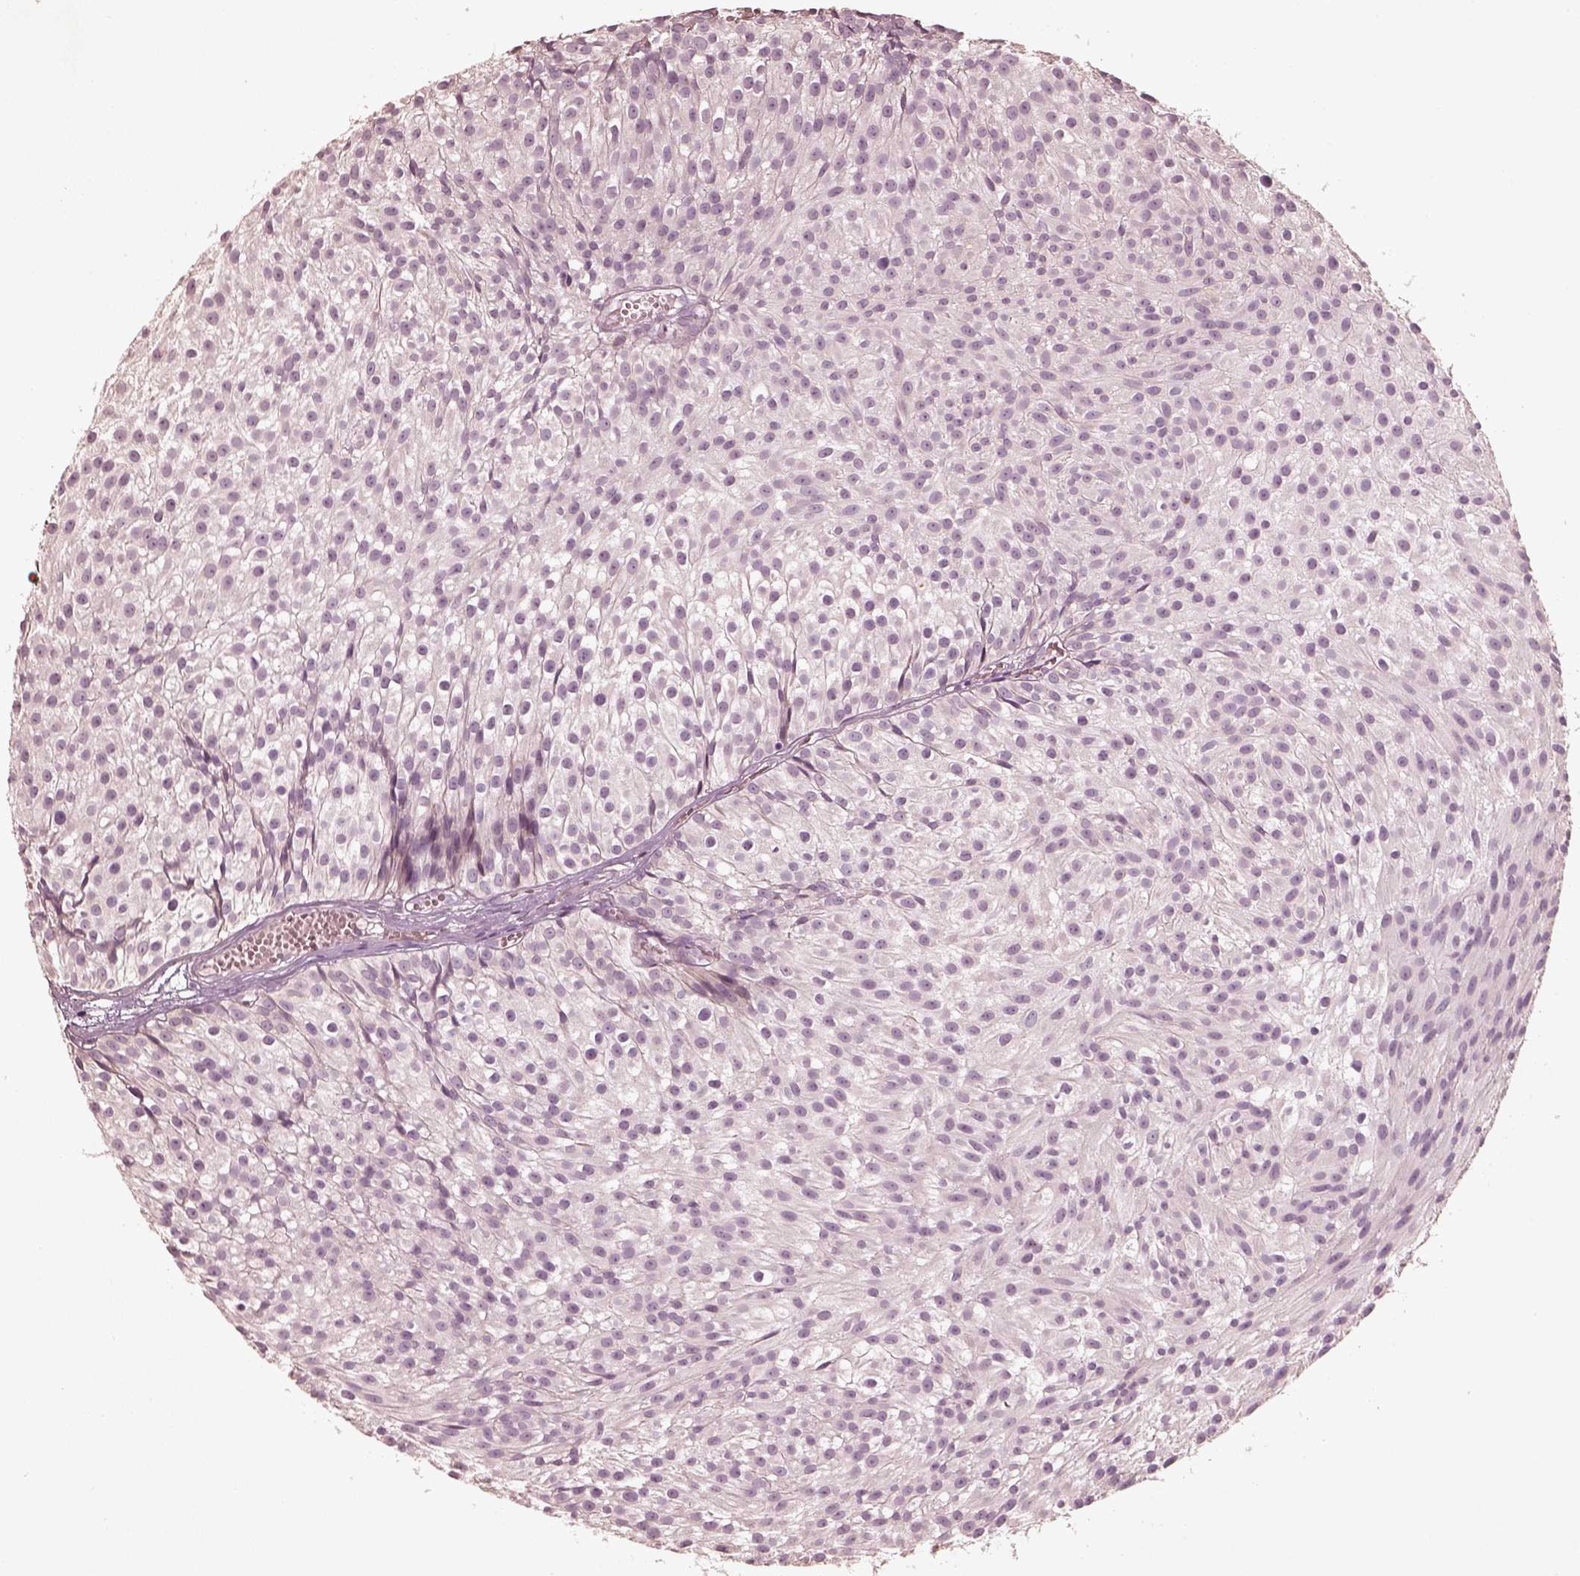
{"staining": {"intensity": "negative", "quantity": "none", "location": "none"}, "tissue": "urothelial cancer", "cell_type": "Tumor cells", "image_type": "cancer", "snomed": [{"axis": "morphology", "description": "Urothelial carcinoma, Low grade"}, {"axis": "topography", "description": "Urinary bladder"}], "caption": "Protein analysis of urothelial cancer exhibits no significant positivity in tumor cells.", "gene": "WLS", "patient": {"sex": "male", "age": 63}}